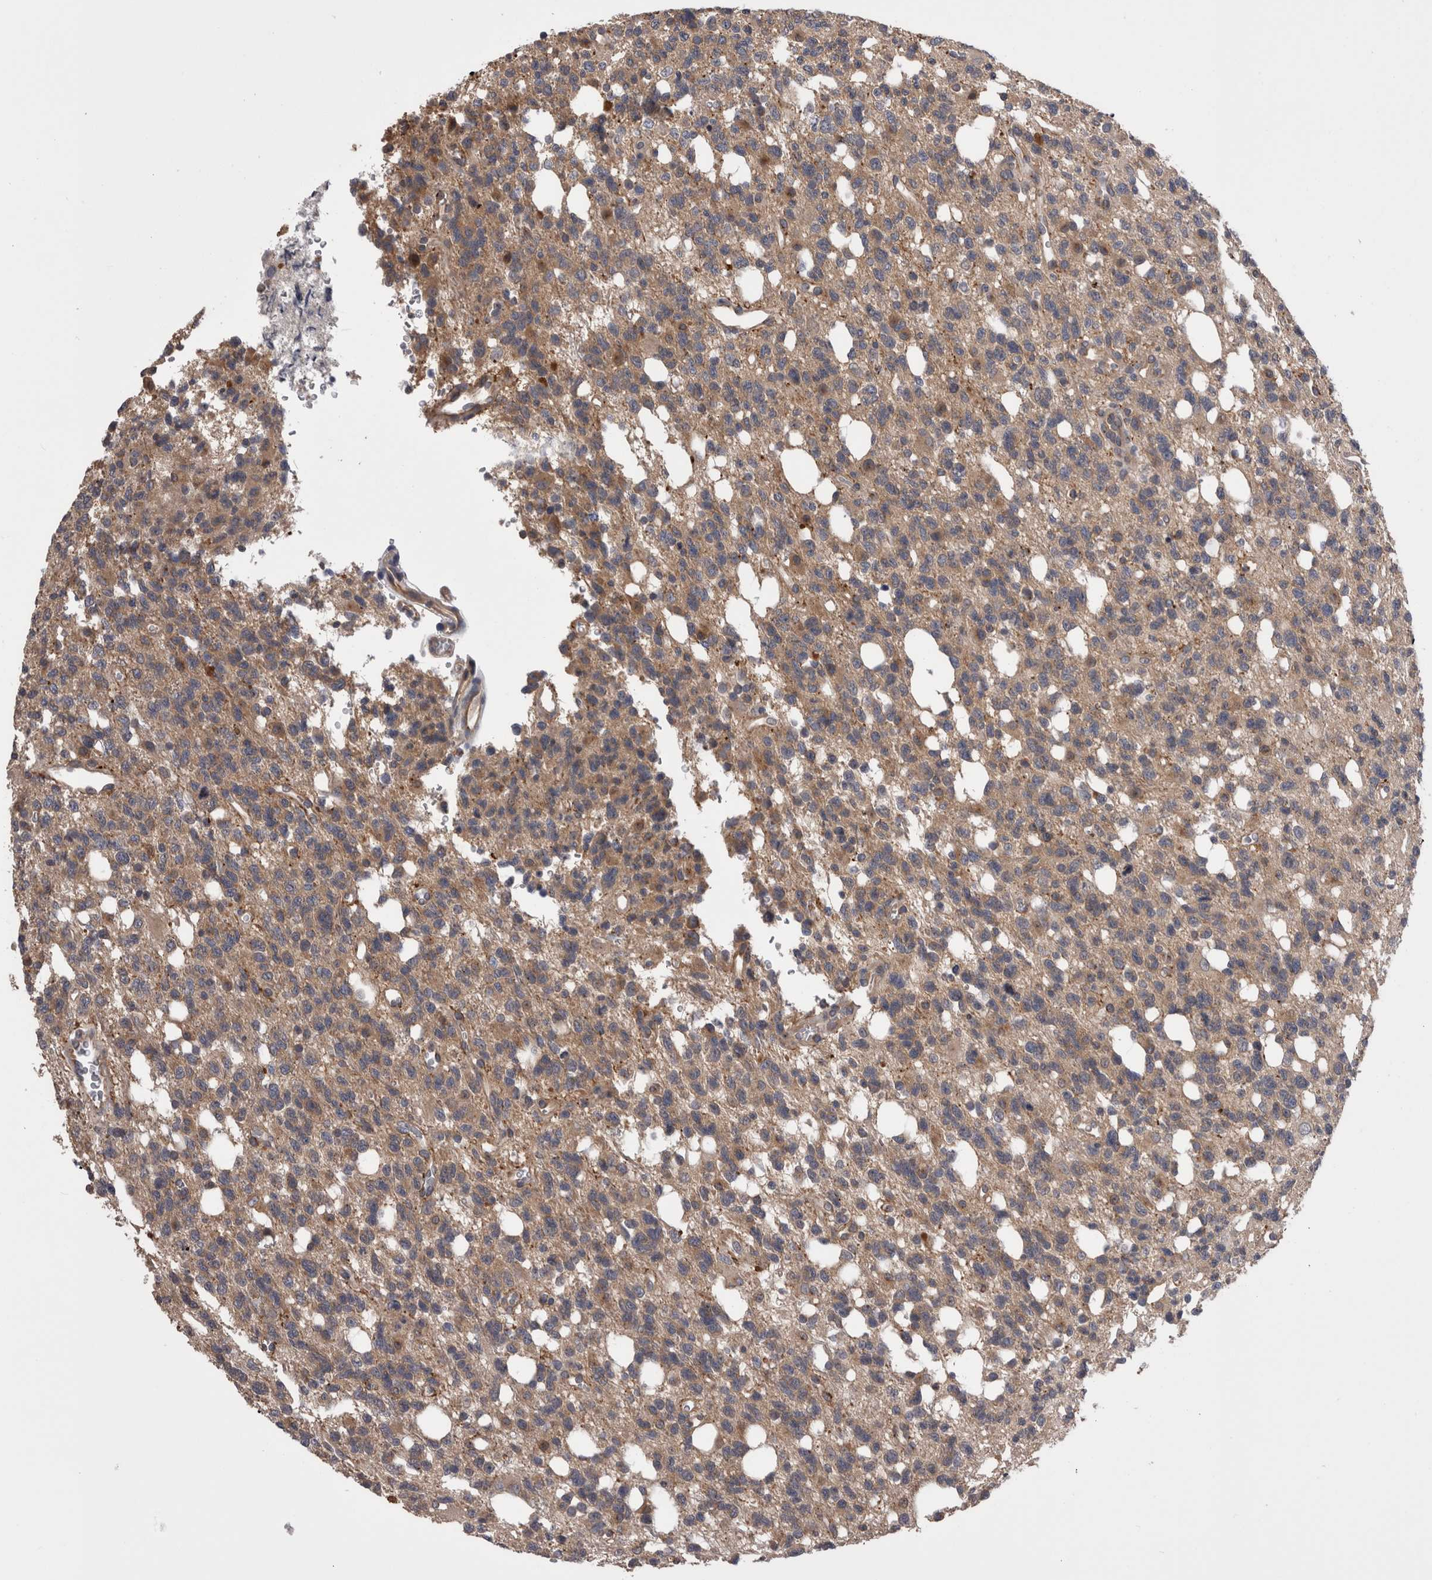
{"staining": {"intensity": "weak", "quantity": ">75%", "location": "cytoplasmic/membranous"}, "tissue": "glioma", "cell_type": "Tumor cells", "image_type": "cancer", "snomed": [{"axis": "morphology", "description": "Glioma, malignant, High grade"}, {"axis": "topography", "description": "Brain"}], "caption": "Immunohistochemical staining of high-grade glioma (malignant) shows low levels of weak cytoplasmic/membranous expression in about >75% of tumor cells. The protein of interest is shown in brown color, while the nuclei are stained blue.", "gene": "DCTN6", "patient": {"sex": "female", "age": 62}}